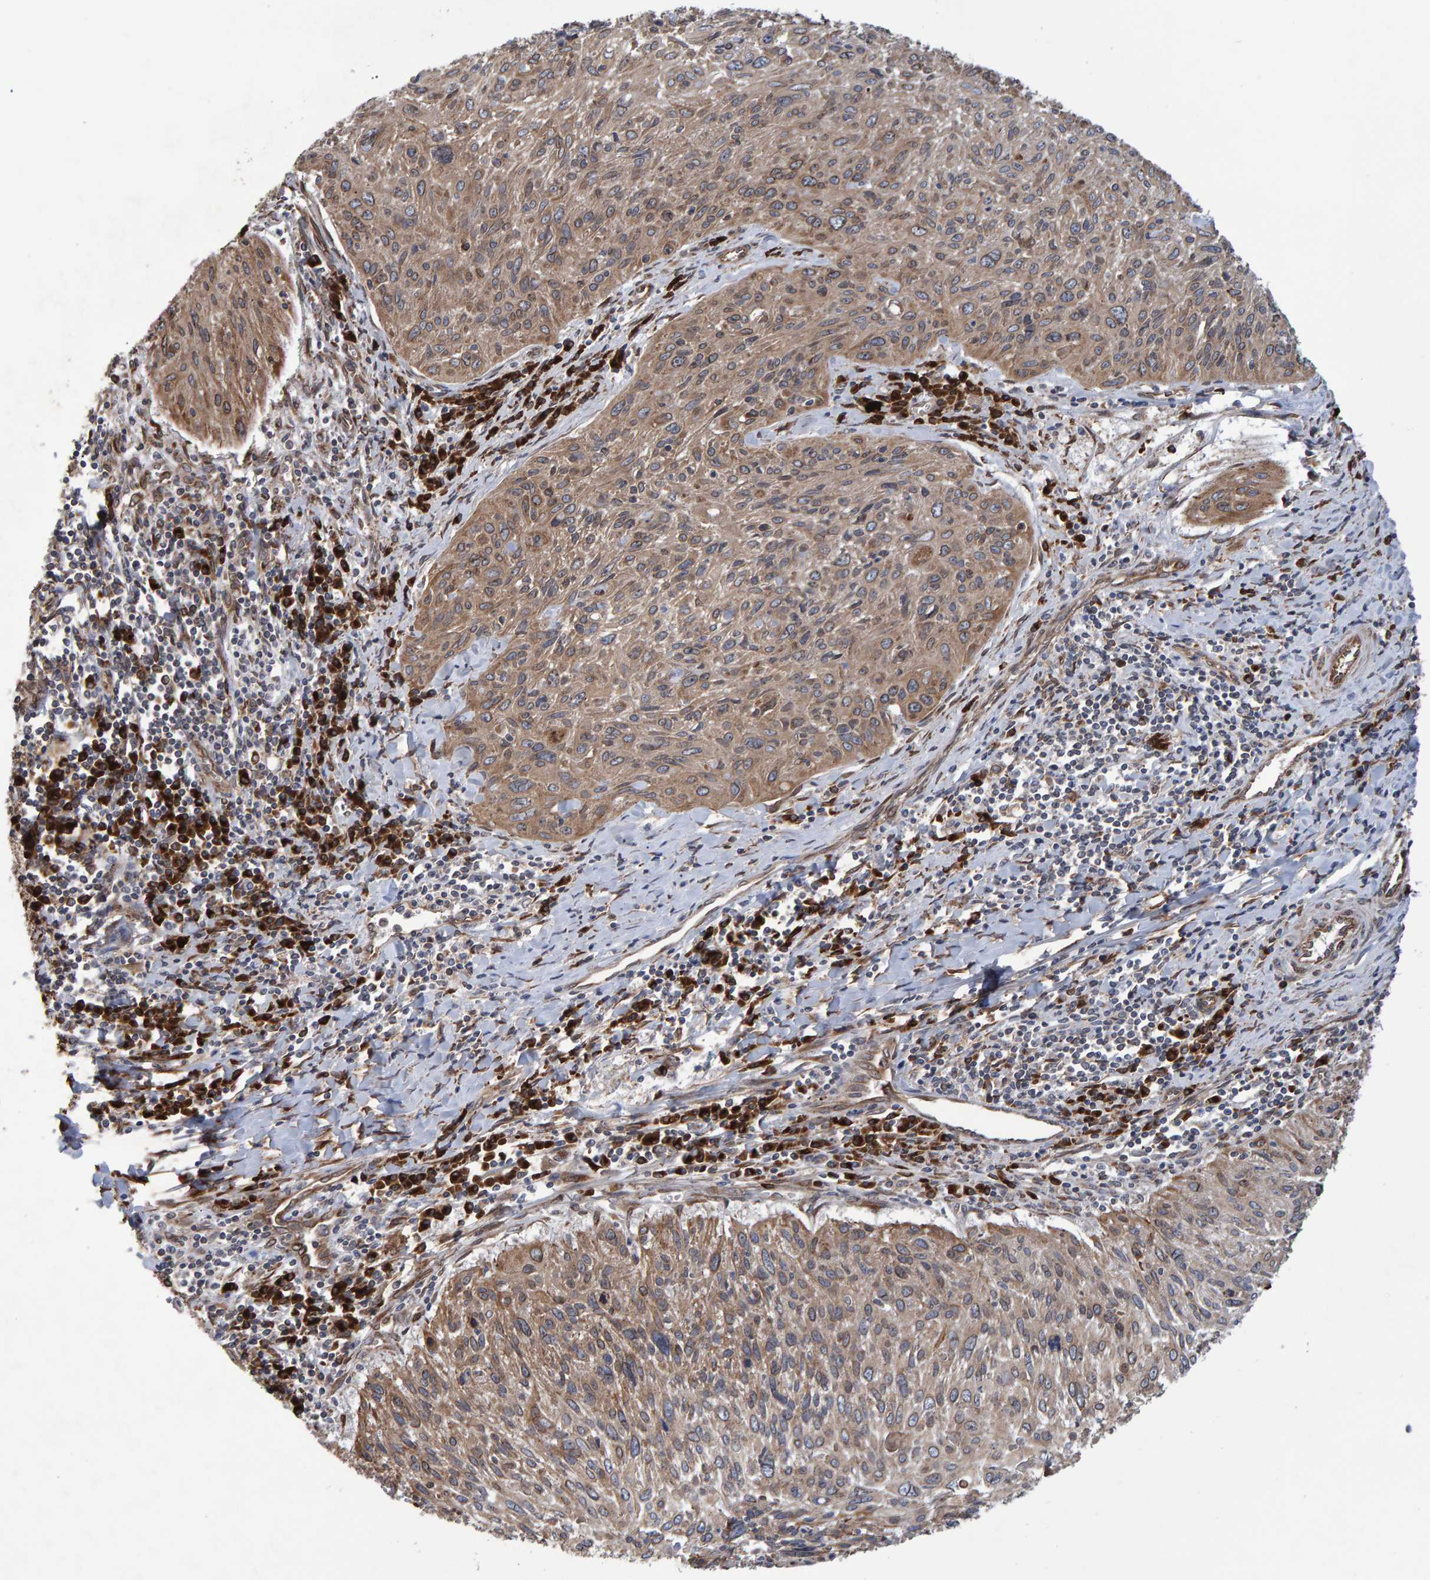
{"staining": {"intensity": "moderate", "quantity": ">75%", "location": "cytoplasmic/membranous"}, "tissue": "cervical cancer", "cell_type": "Tumor cells", "image_type": "cancer", "snomed": [{"axis": "morphology", "description": "Squamous cell carcinoma, NOS"}, {"axis": "topography", "description": "Cervix"}], "caption": "A high-resolution image shows immunohistochemistry staining of cervical squamous cell carcinoma, which shows moderate cytoplasmic/membranous positivity in approximately >75% of tumor cells.", "gene": "FAM117A", "patient": {"sex": "female", "age": 51}}